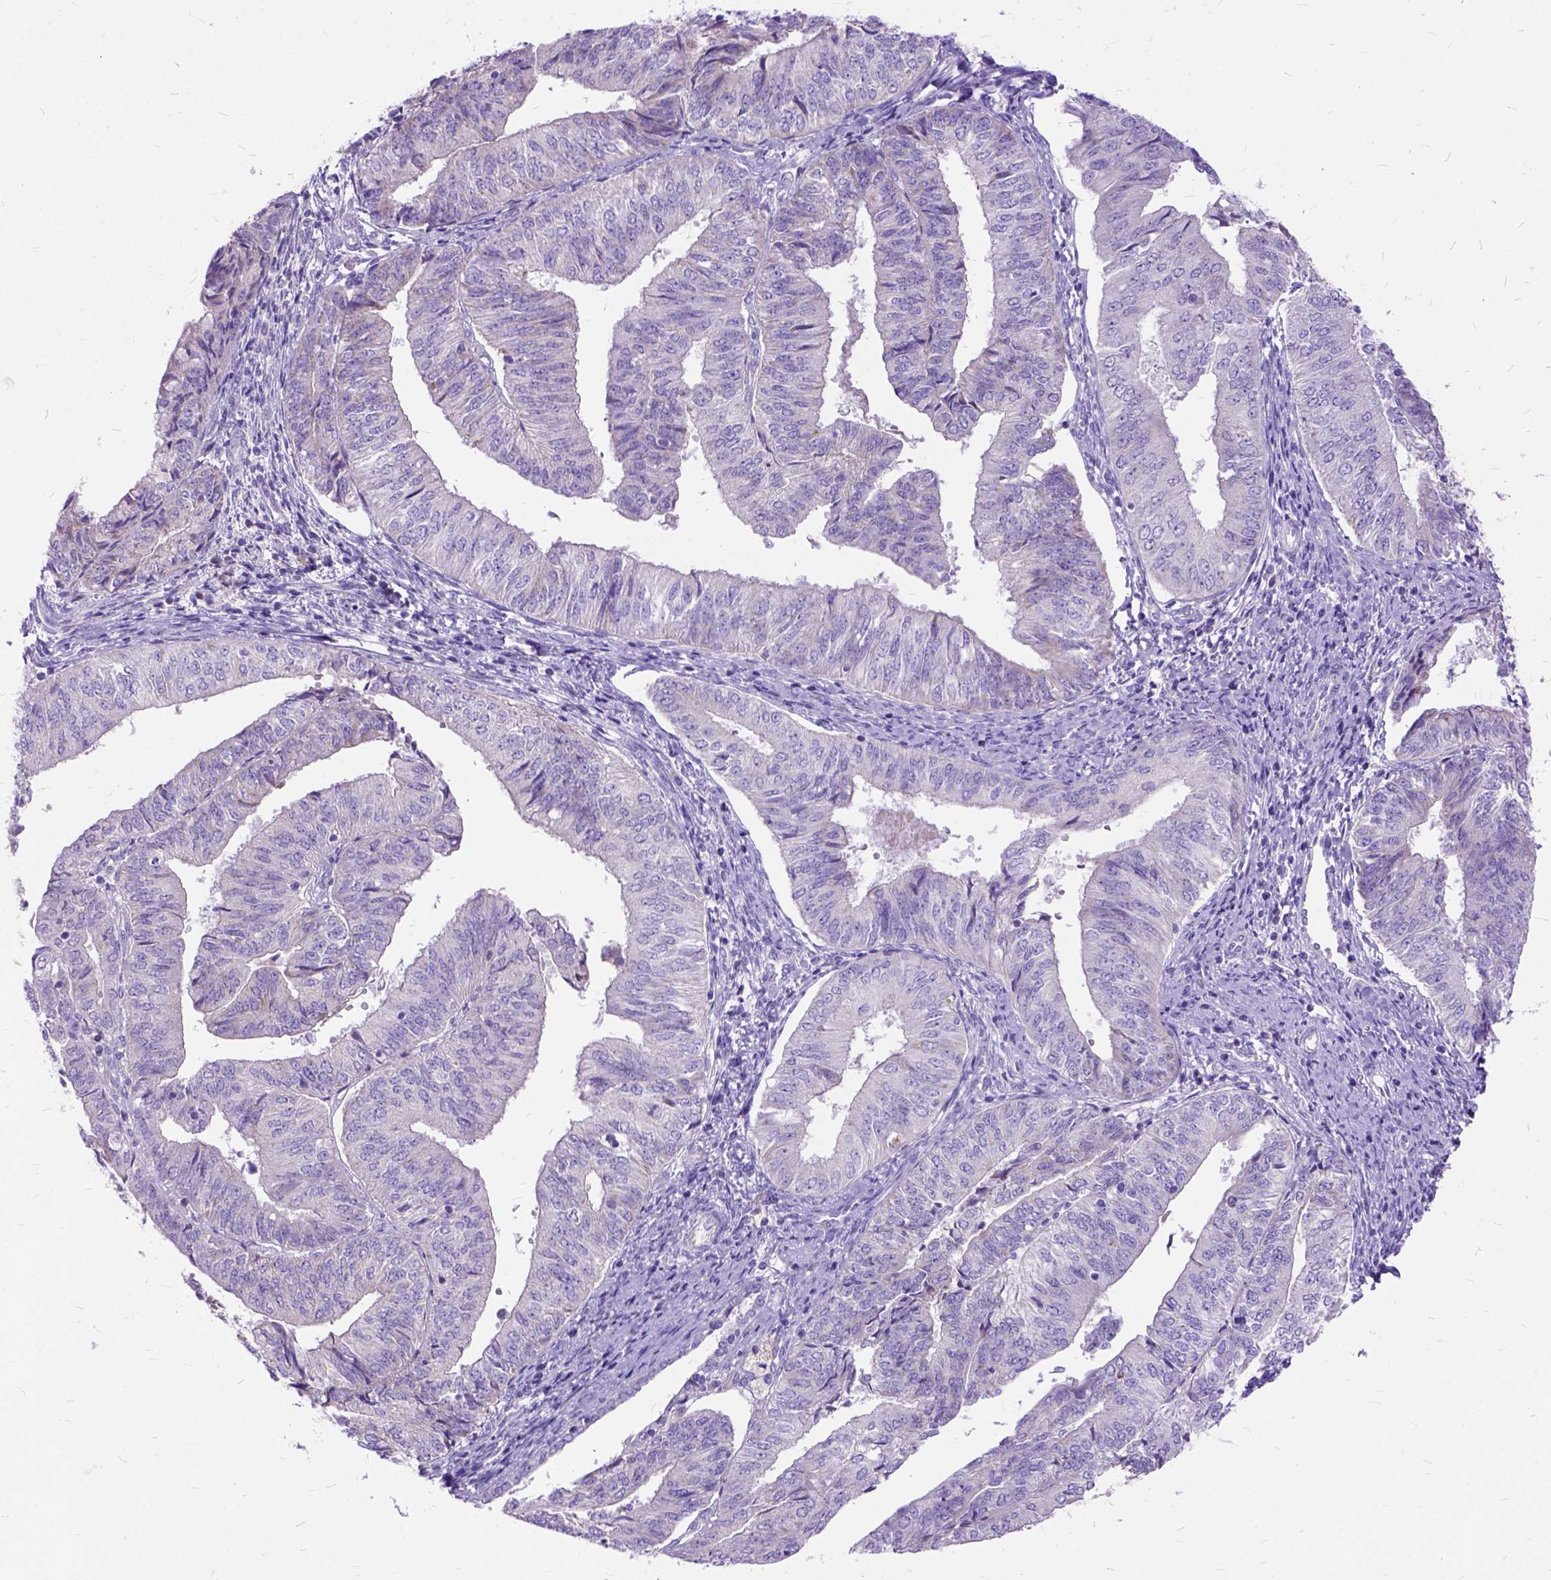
{"staining": {"intensity": "negative", "quantity": "none", "location": "none"}, "tissue": "endometrial cancer", "cell_type": "Tumor cells", "image_type": "cancer", "snomed": [{"axis": "morphology", "description": "Adenocarcinoma, NOS"}, {"axis": "topography", "description": "Endometrium"}], "caption": "The photomicrograph demonstrates no significant expression in tumor cells of endometrial adenocarcinoma.", "gene": "CTAG2", "patient": {"sex": "female", "age": 58}}